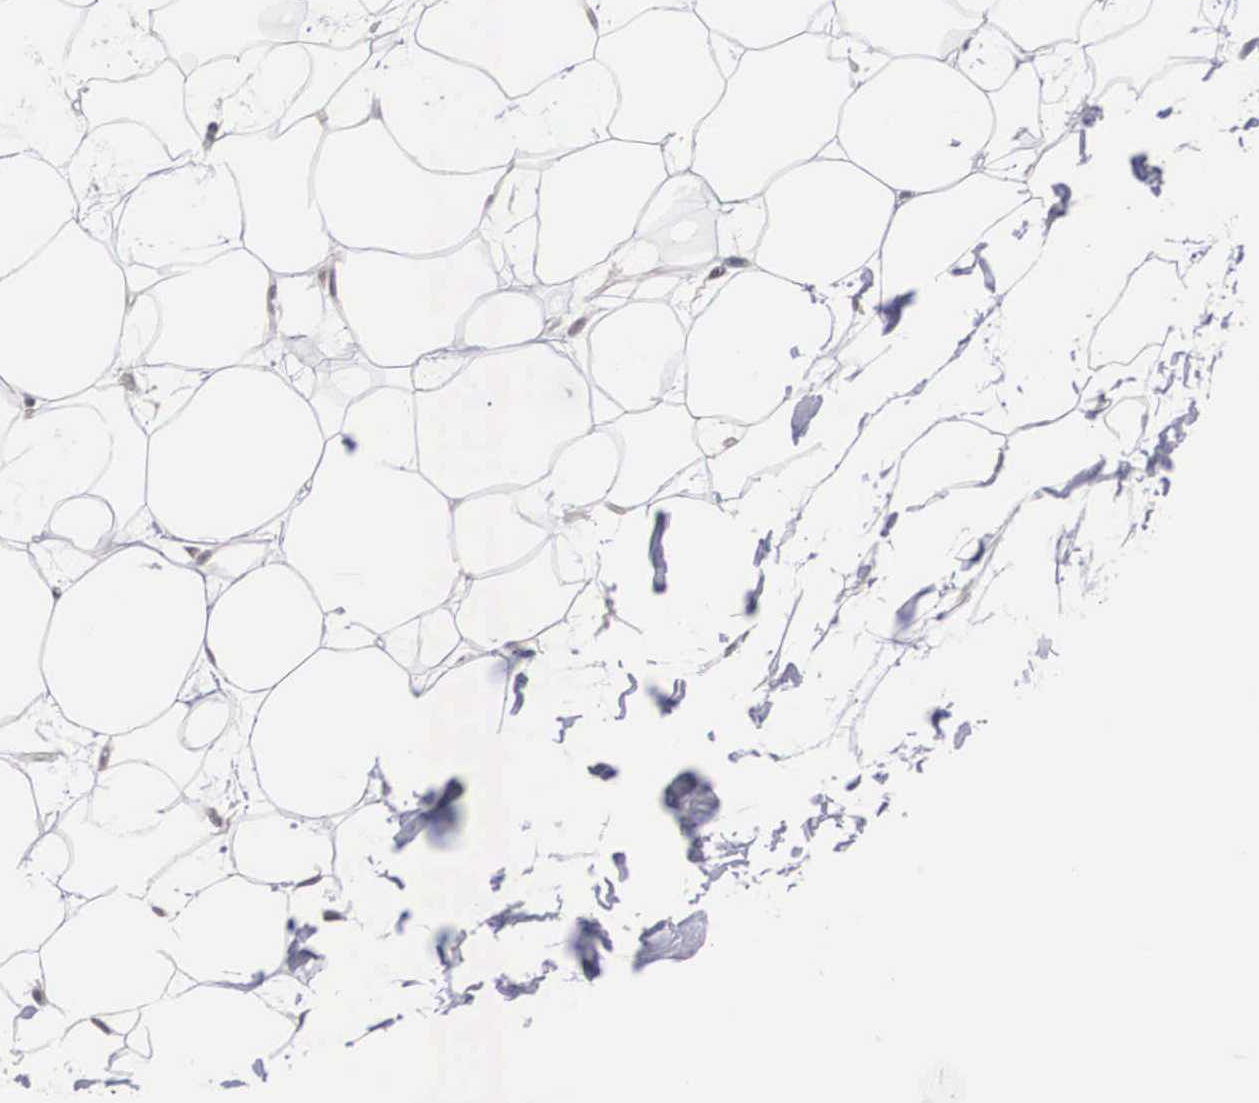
{"staining": {"intensity": "negative", "quantity": "none", "location": "none"}, "tissue": "adipose tissue", "cell_type": "Adipocytes", "image_type": "normal", "snomed": [{"axis": "morphology", "description": "Normal tissue, NOS"}, {"axis": "topography", "description": "Breast"}], "caption": "The image demonstrates no significant staining in adipocytes of adipose tissue.", "gene": "OTX2", "patient": {"sex": "female", "age": 44}}